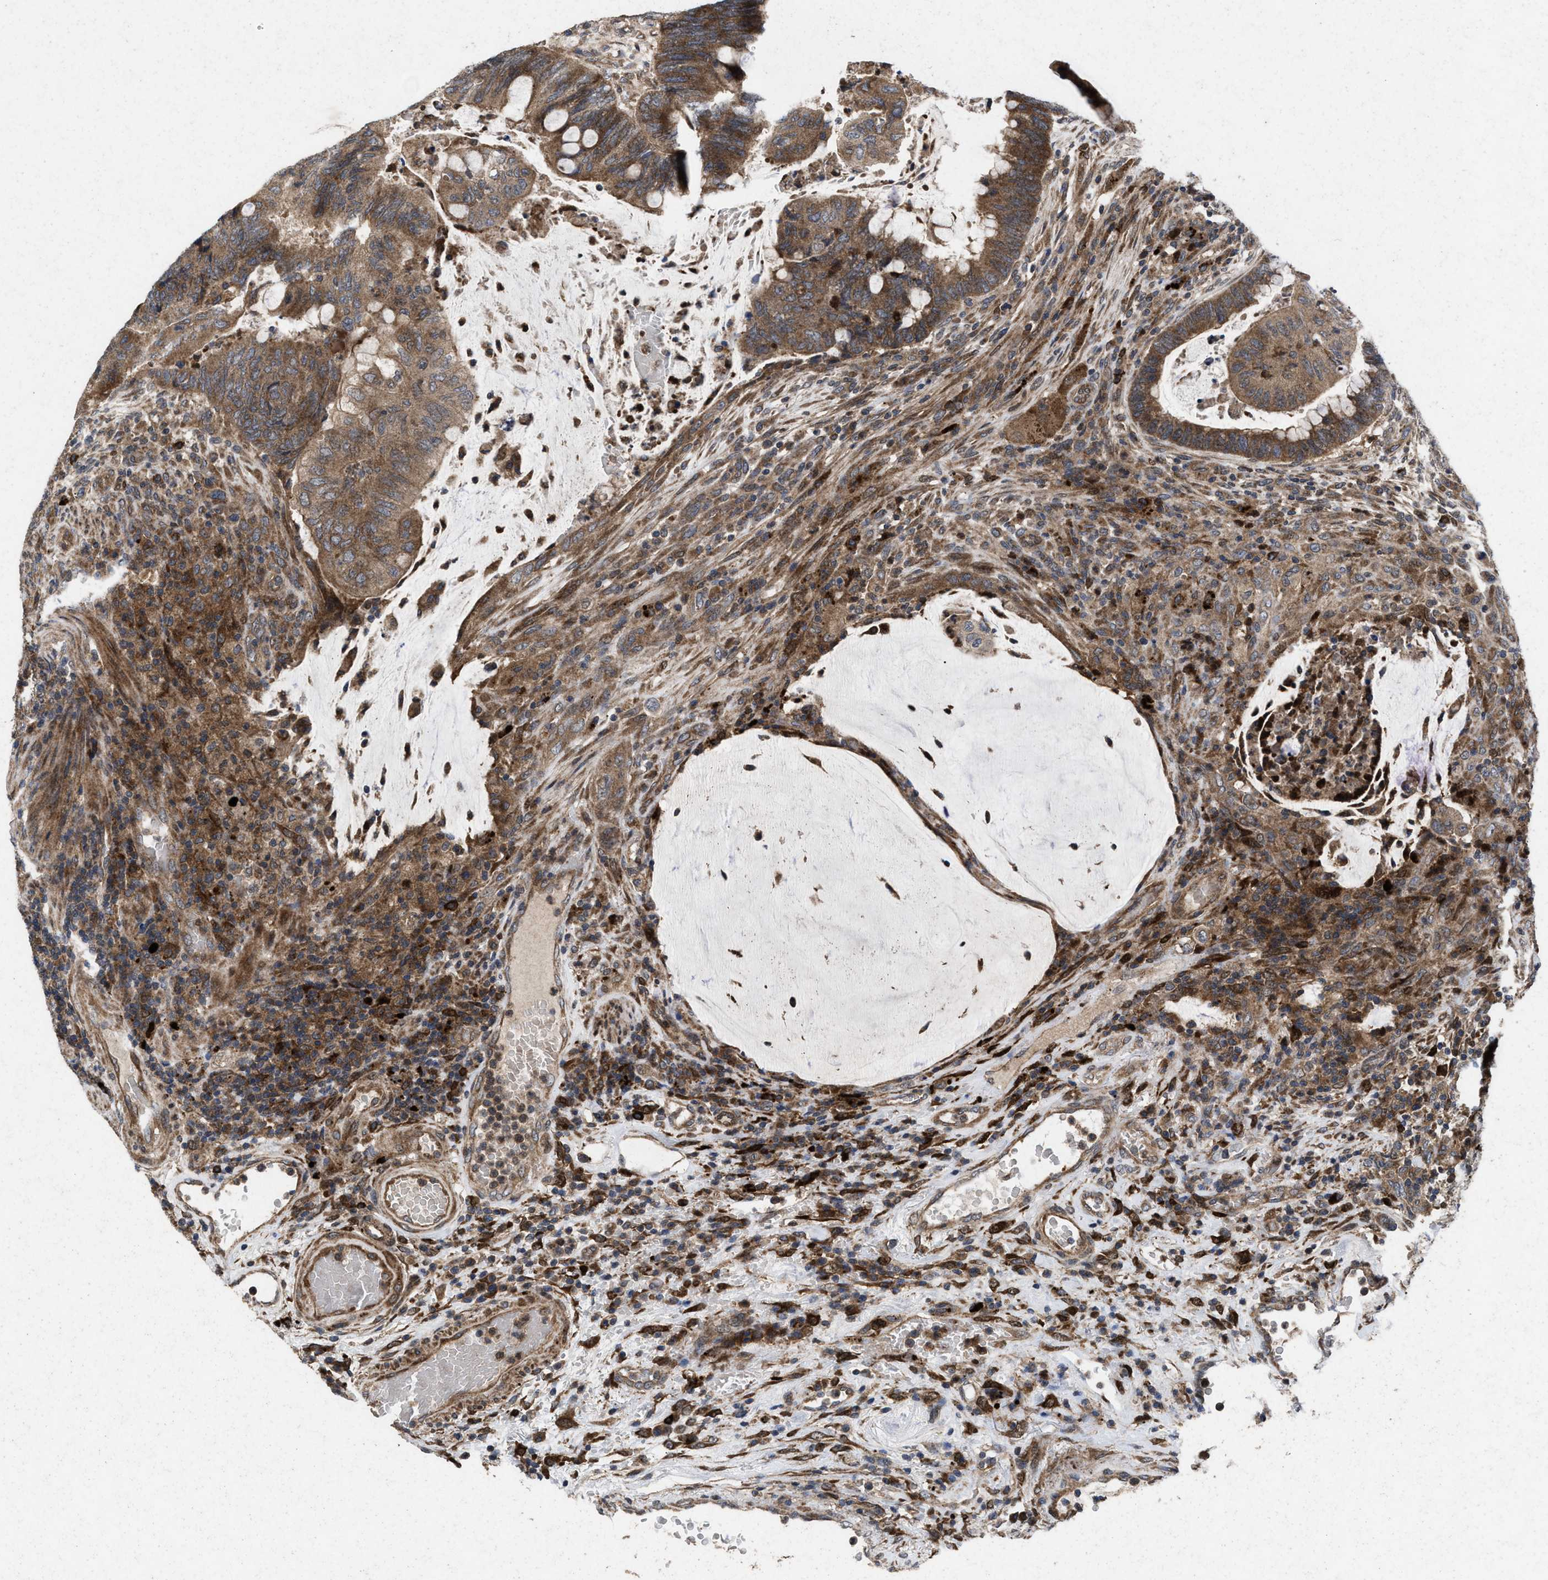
{"staining": {"intensity": "moderate", "quantity": ">75%", "location": "cytoplasmic/membranous"}, "tissue": "colorectal cancer", "cell_type": "Tumor cells", "image_type": "cancer", "snomed": [{"axis": "morphology", "description": "Normal tissue, NOS"}, {"axis": "morphology", "description": "Adenocarcinoma, NOS"}, {"axis": "topography", "description": "Rectum"}, {"axis": "topography", "description": "Peripheral nerve tissue"}], "caption": "Immunohistochemical staining of human colorectal cancer reveals moderate cytoplasmic/membranous protein positivity in about >75% of tumor cells. The staining was performed using DAB to visualize the protein expression in brown, while the nuclei were stained in blue with hematoxylin (Magnification: 20x).", "gene": "MSI2", "patient": {"sex": "male", "age": 92}}